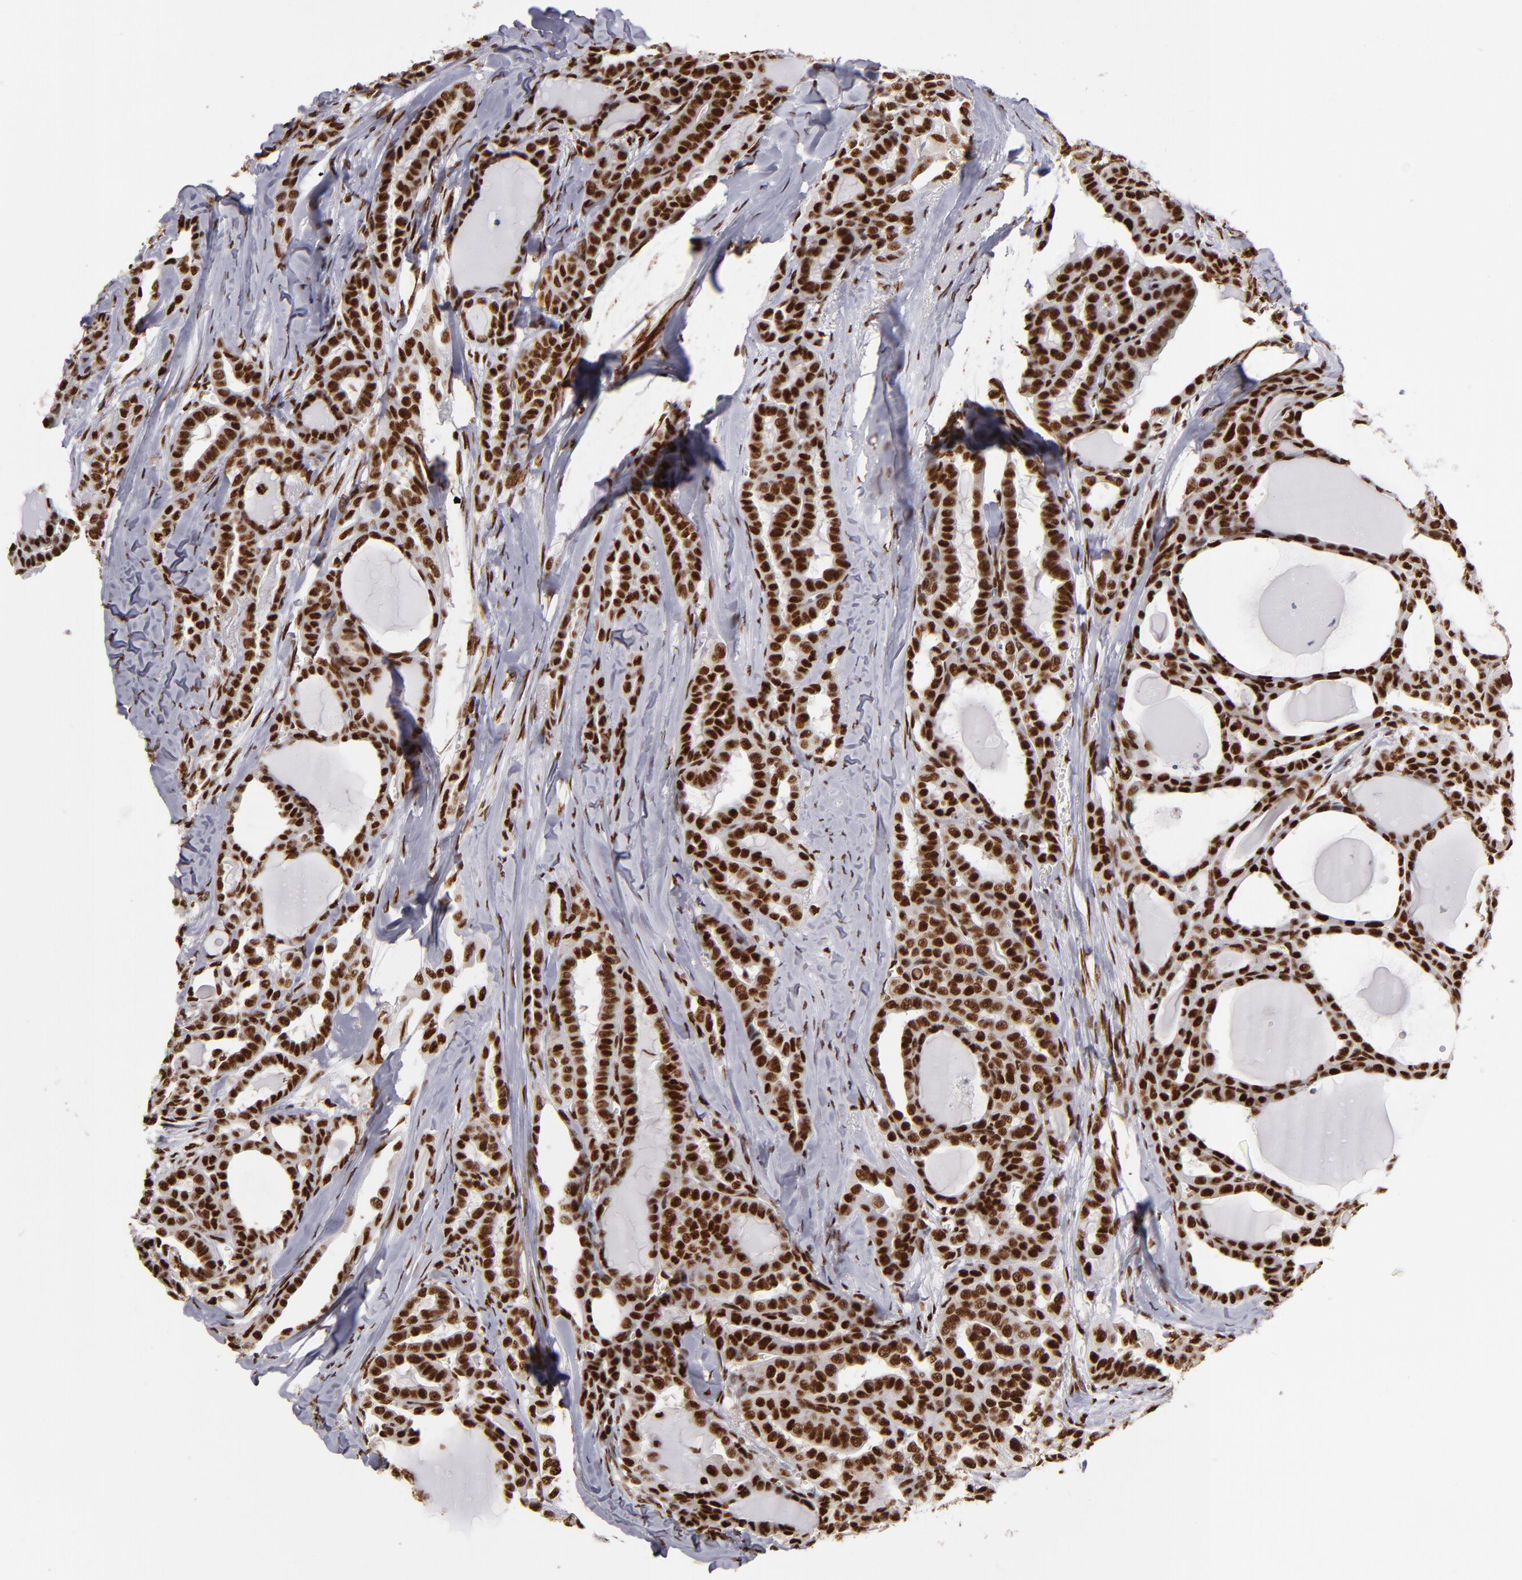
{"staining": {"intensity": "strong", "quantity": ">75%", "location": "nuclear"}, "tissue": "thyroid cancer", "cell_type": "Tumor cells", "image_type": "cancer", "snomed": [{"axis": "morphology", "description": "Carcinoma, NOS"}, {"axis": "topography", "description": "Thyroid gland"}], "caption": "Immunohistochemical staining of thyroid cancer demonstrates high levels of strong nuclear expression in approximately >75% of tumor cells. (Brightfield microscopy of DAB IHC at high magnification).", "gene": "MRE11", "patient": {"sex": "female", "age": 91}}